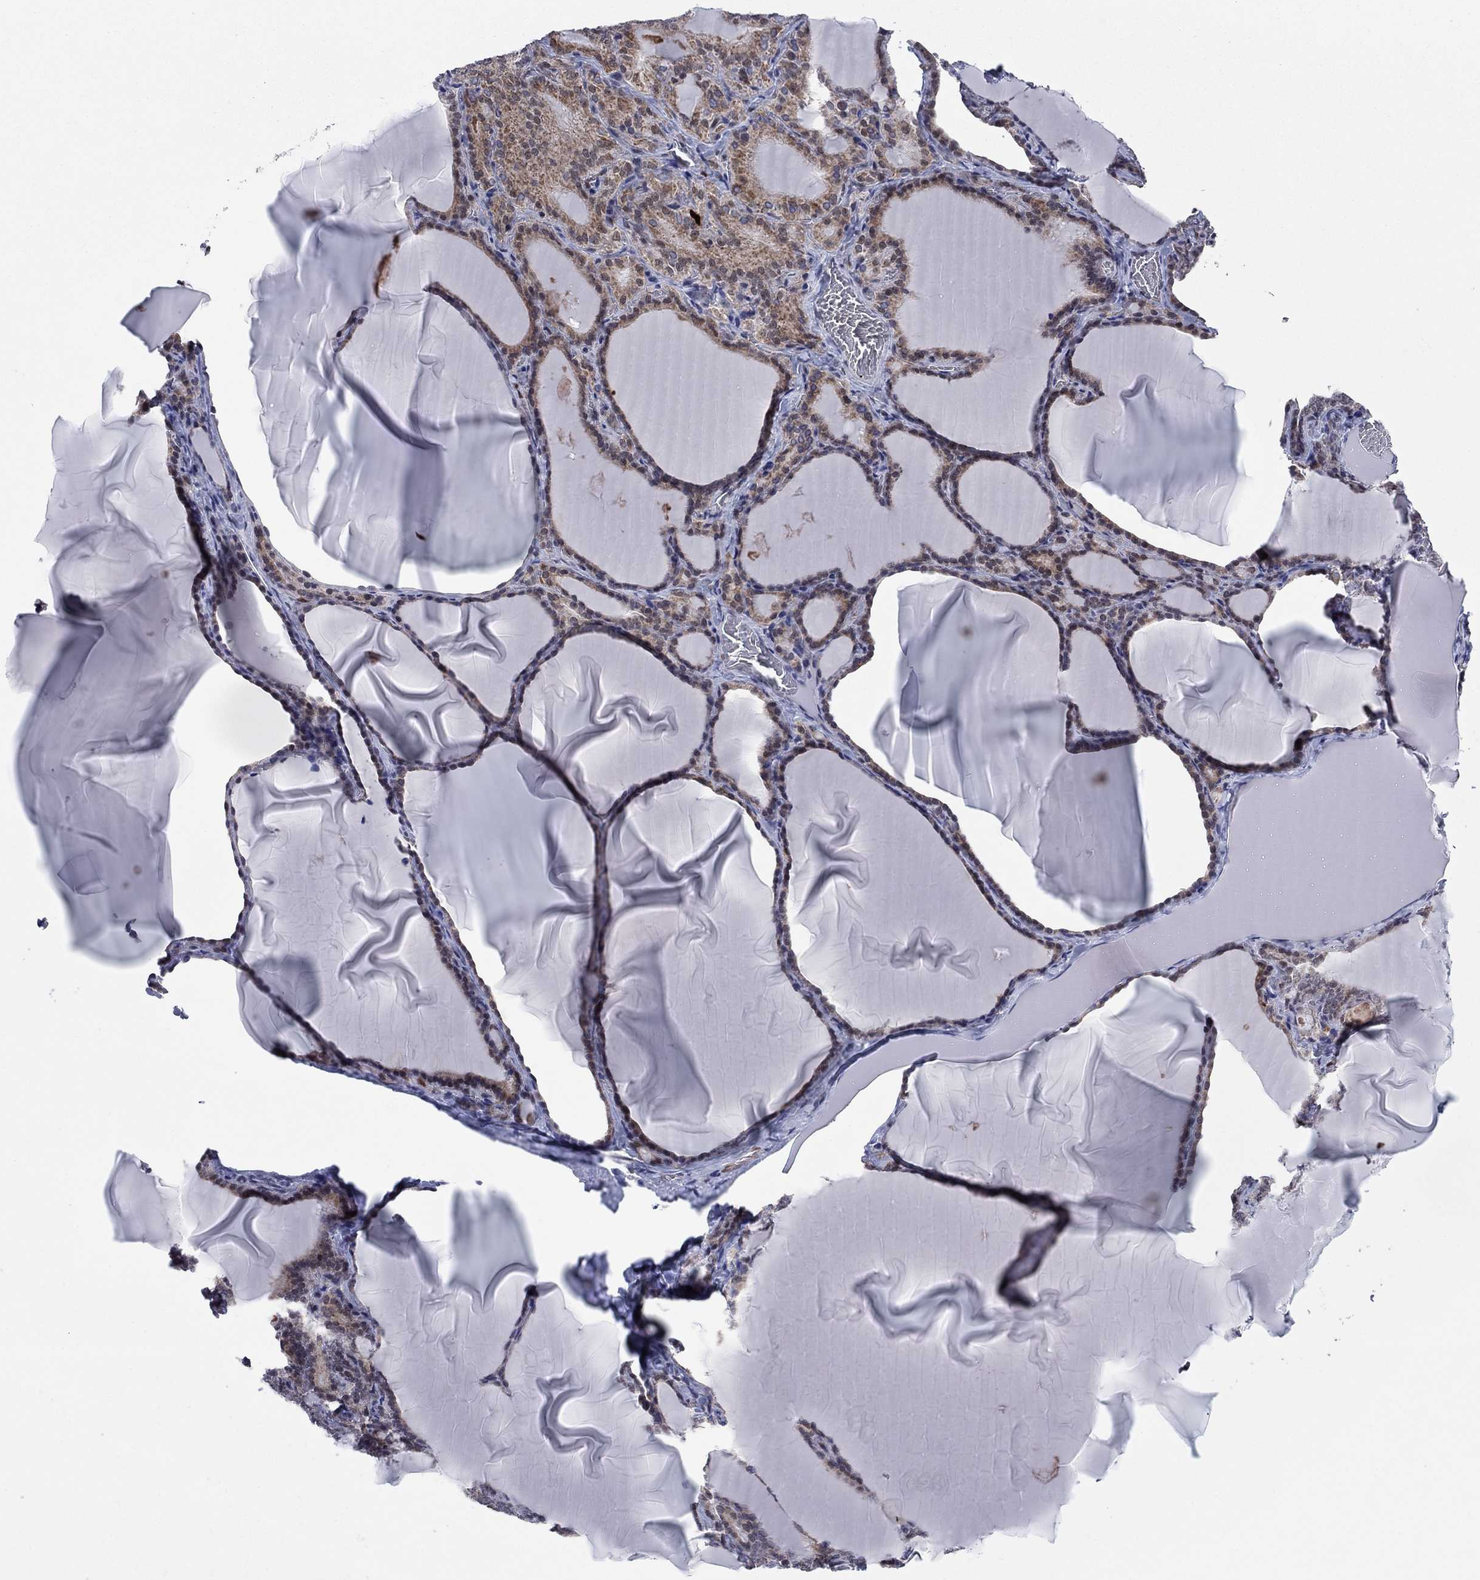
{"staining": {"intensity": "weak", "quantity": "25%-75%", "location": "cytoplasmic/membranous"}, "tissue": "thyroid gland", "cell_type": "Glandular cells", "image_type": "normal", "snomed": [{"axis": "morphology", "description": "Normal tissue, NOS"}, {"axis": "morphology", "description": "Hyperplasia, NOS"}, {"axis": "topography", "description": "Thyroid gland"}], "caption": "IHC photomicrograph of benign human thyroid gland stained for a protein (brown), which demonstrates low levels of weak cytoplasmic/membranous staining in about 25%-75% of glandular cells.", "gene": "CDCA5", "patient": {"sex": "female", "age": 27}}